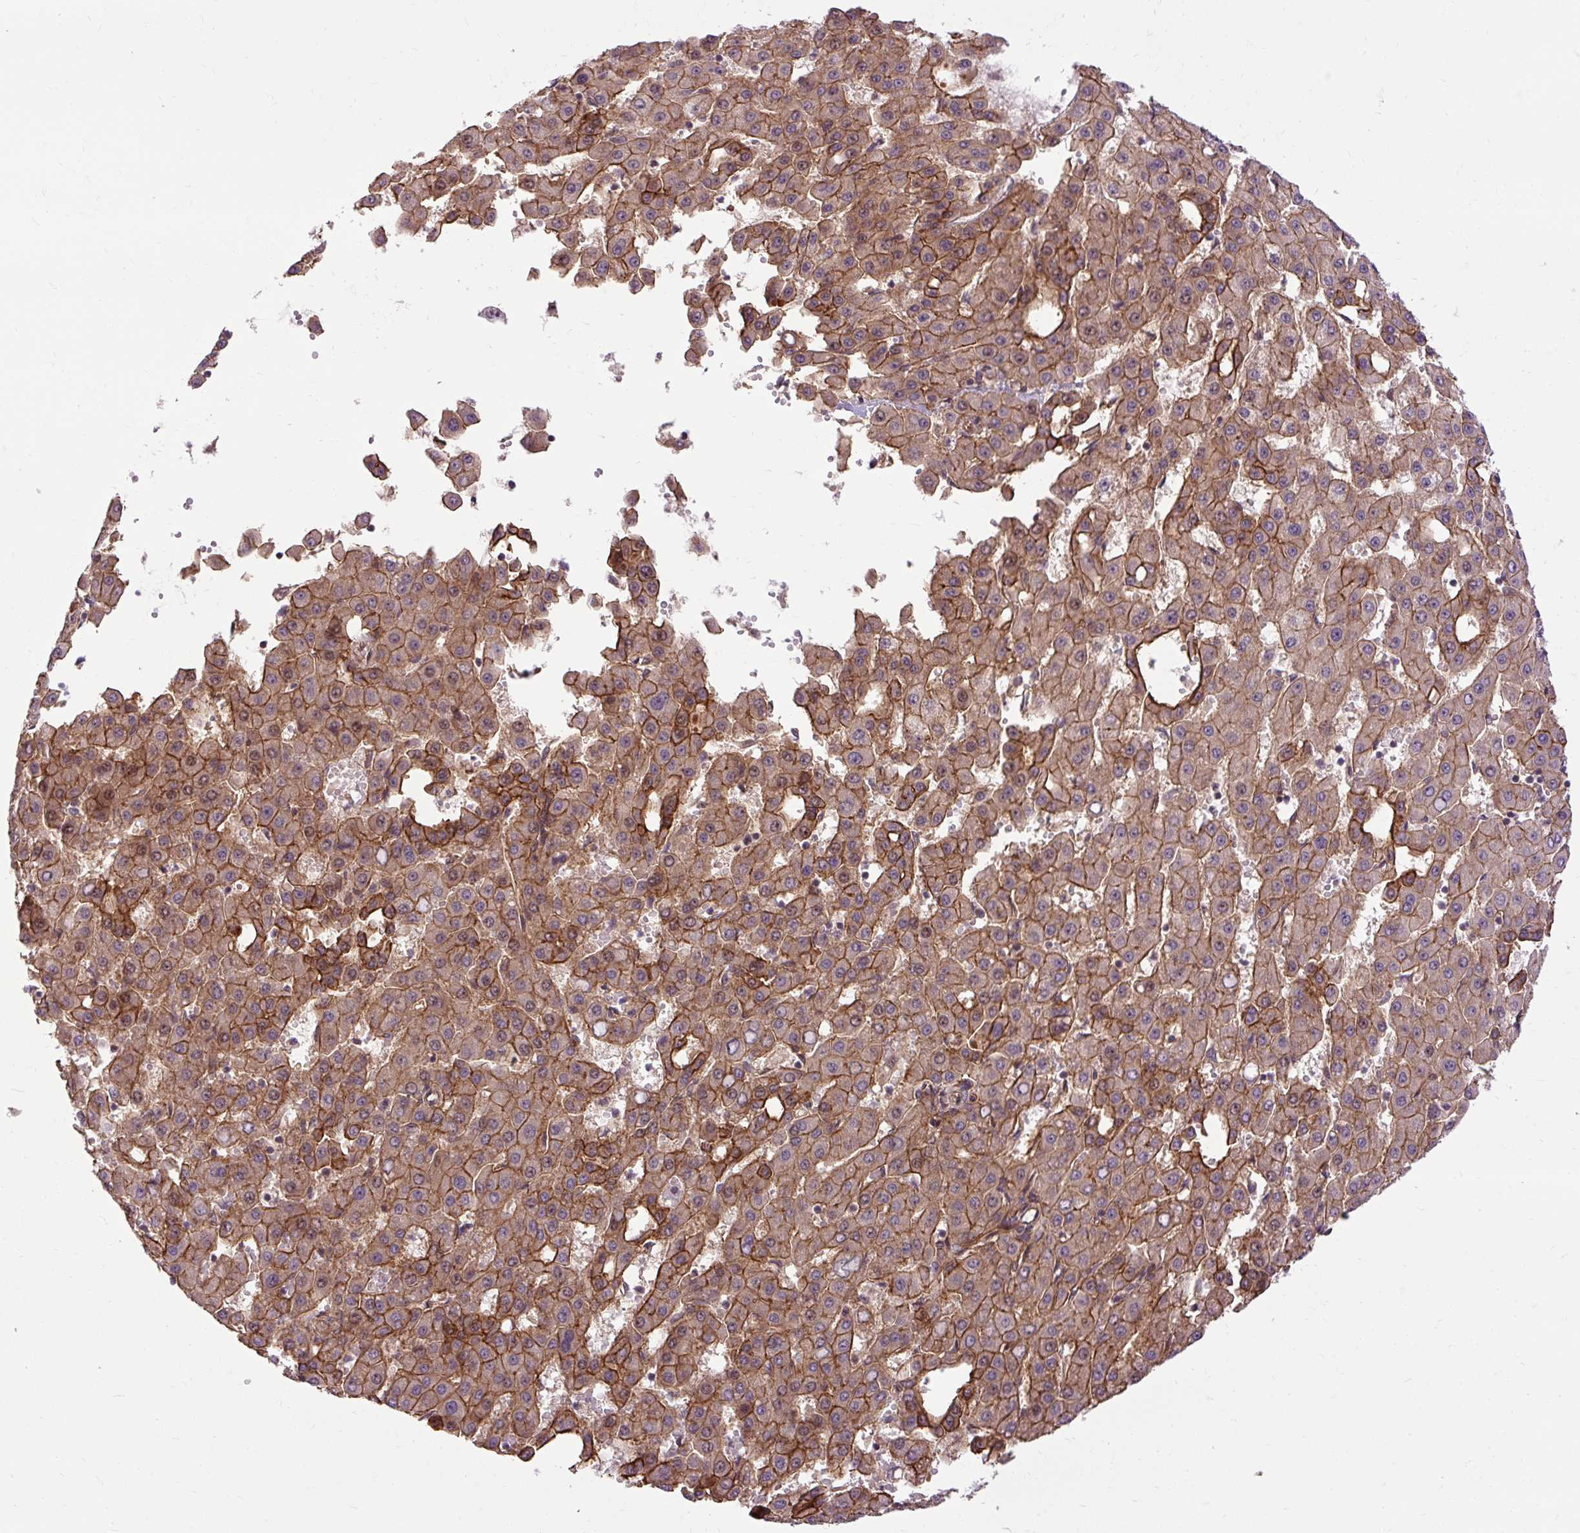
{"staining": {"intensity": "moderate", "quantity": "25%-75%", "location": "cytoplasmic/membranous"}, "tissue": "liver cancer", "cell_type": "Tumor cells", "image_type": "cancer", "snomed": [{"axis": "morphology", "description": "Carcinoma, Hepatocellular, NOS"}, {"axis": "topography", "description": "Liver"}], "caption": "Immunohistochemical staining of hepatocellular carcinoma (liver) exhibits medium levels of moderate cytoplasmic/membranous protein staining in approximately 25%-75% of tumor cells.", "gene": "CCDC93", "patient": {"sex": "male", "age": 47}}